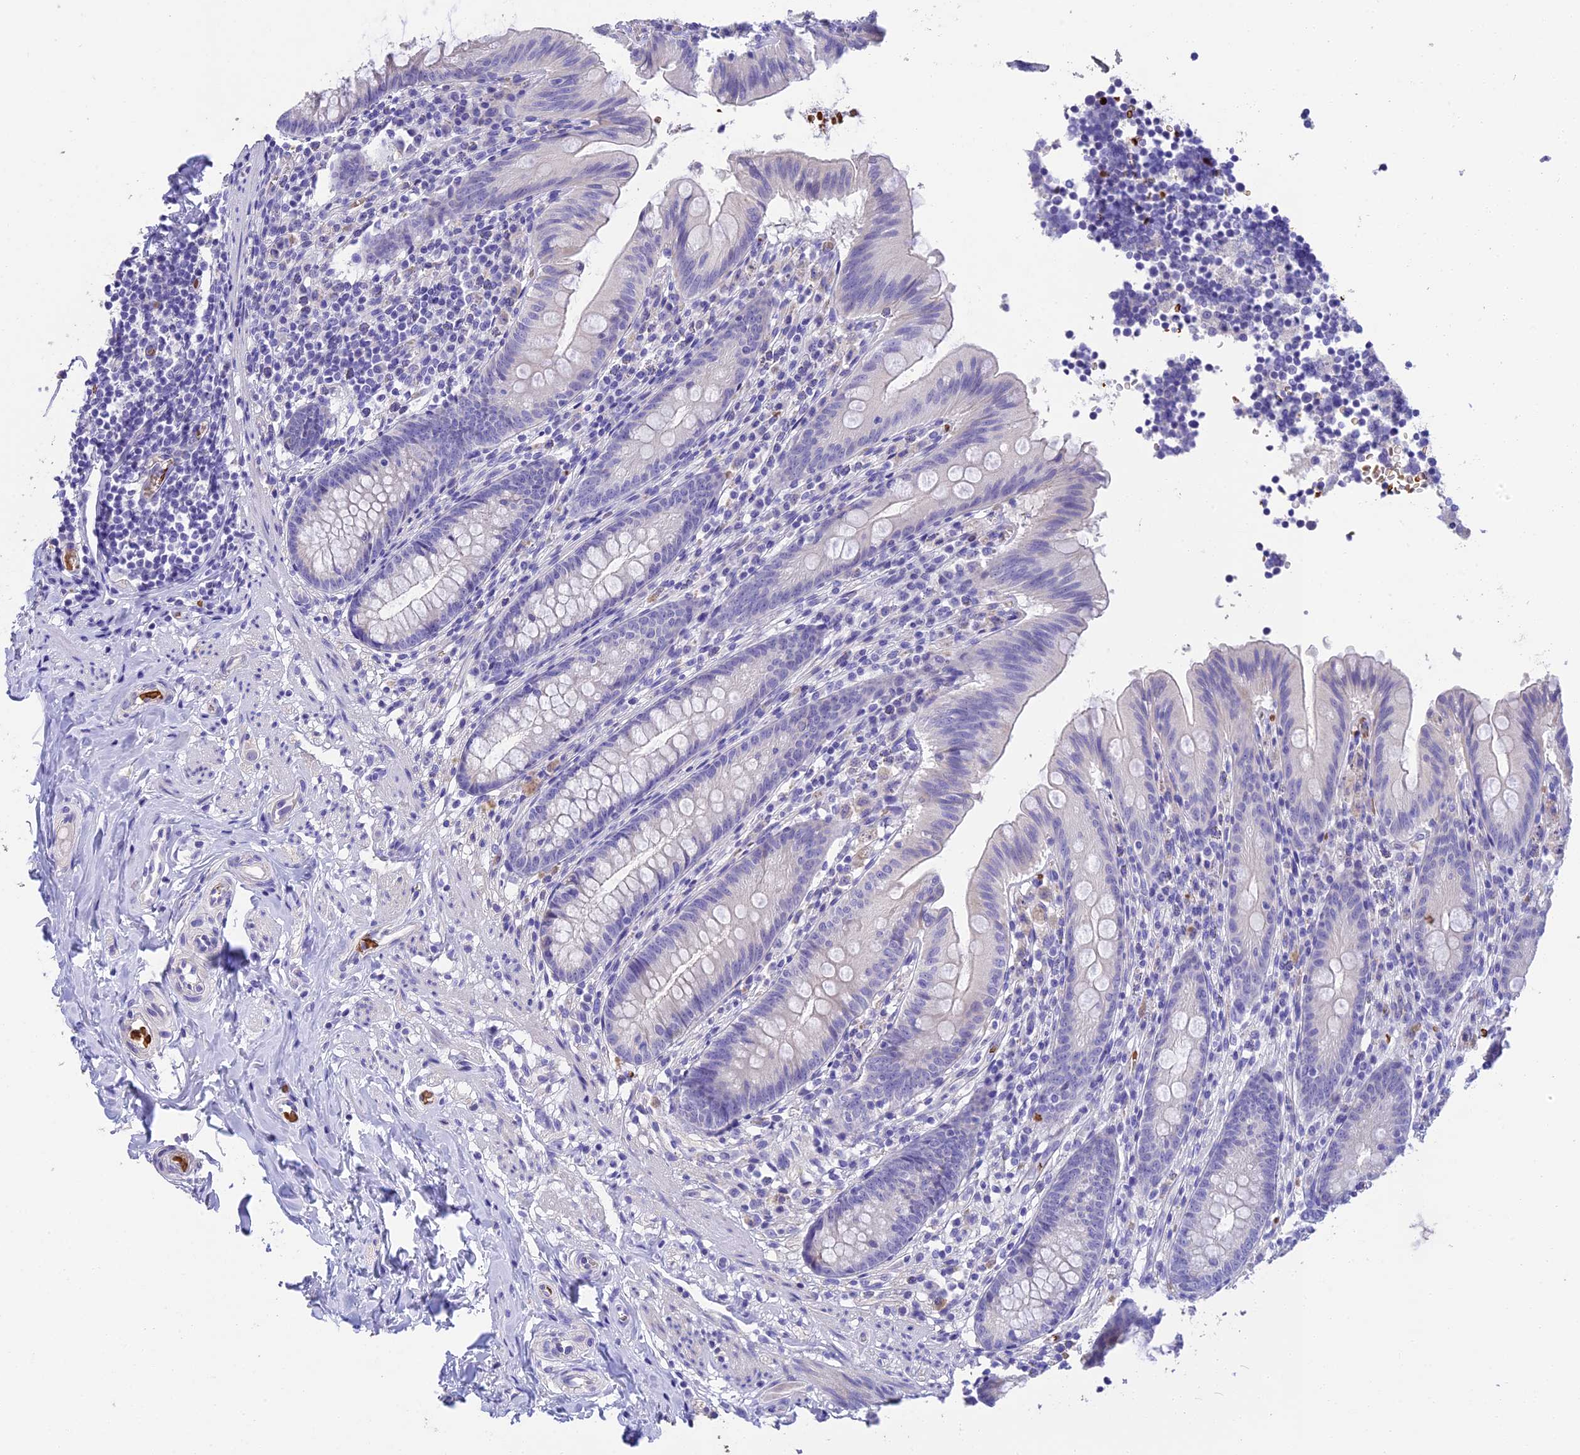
{"staining": {"intensity": "negative", "quantity": "none", "location": "none"}, "tissue": "appendix", "cell_type": "Glandular cells", "image_type": "normal", "snomed": [{"axis": "morphology", "description": "Normal tissue, NOS"}, {"axis": "topography", "description": "Appendix"}], "caption": "Immunohistochemistry (IHC) histopathology image of normal appendix stained for a protein (brown), which shows no expression in glandular cells. (IHC, brightfield microscopy, high magnification).", "gene": "TNNC2", "patient": {"sex": "male", "age": 55}}